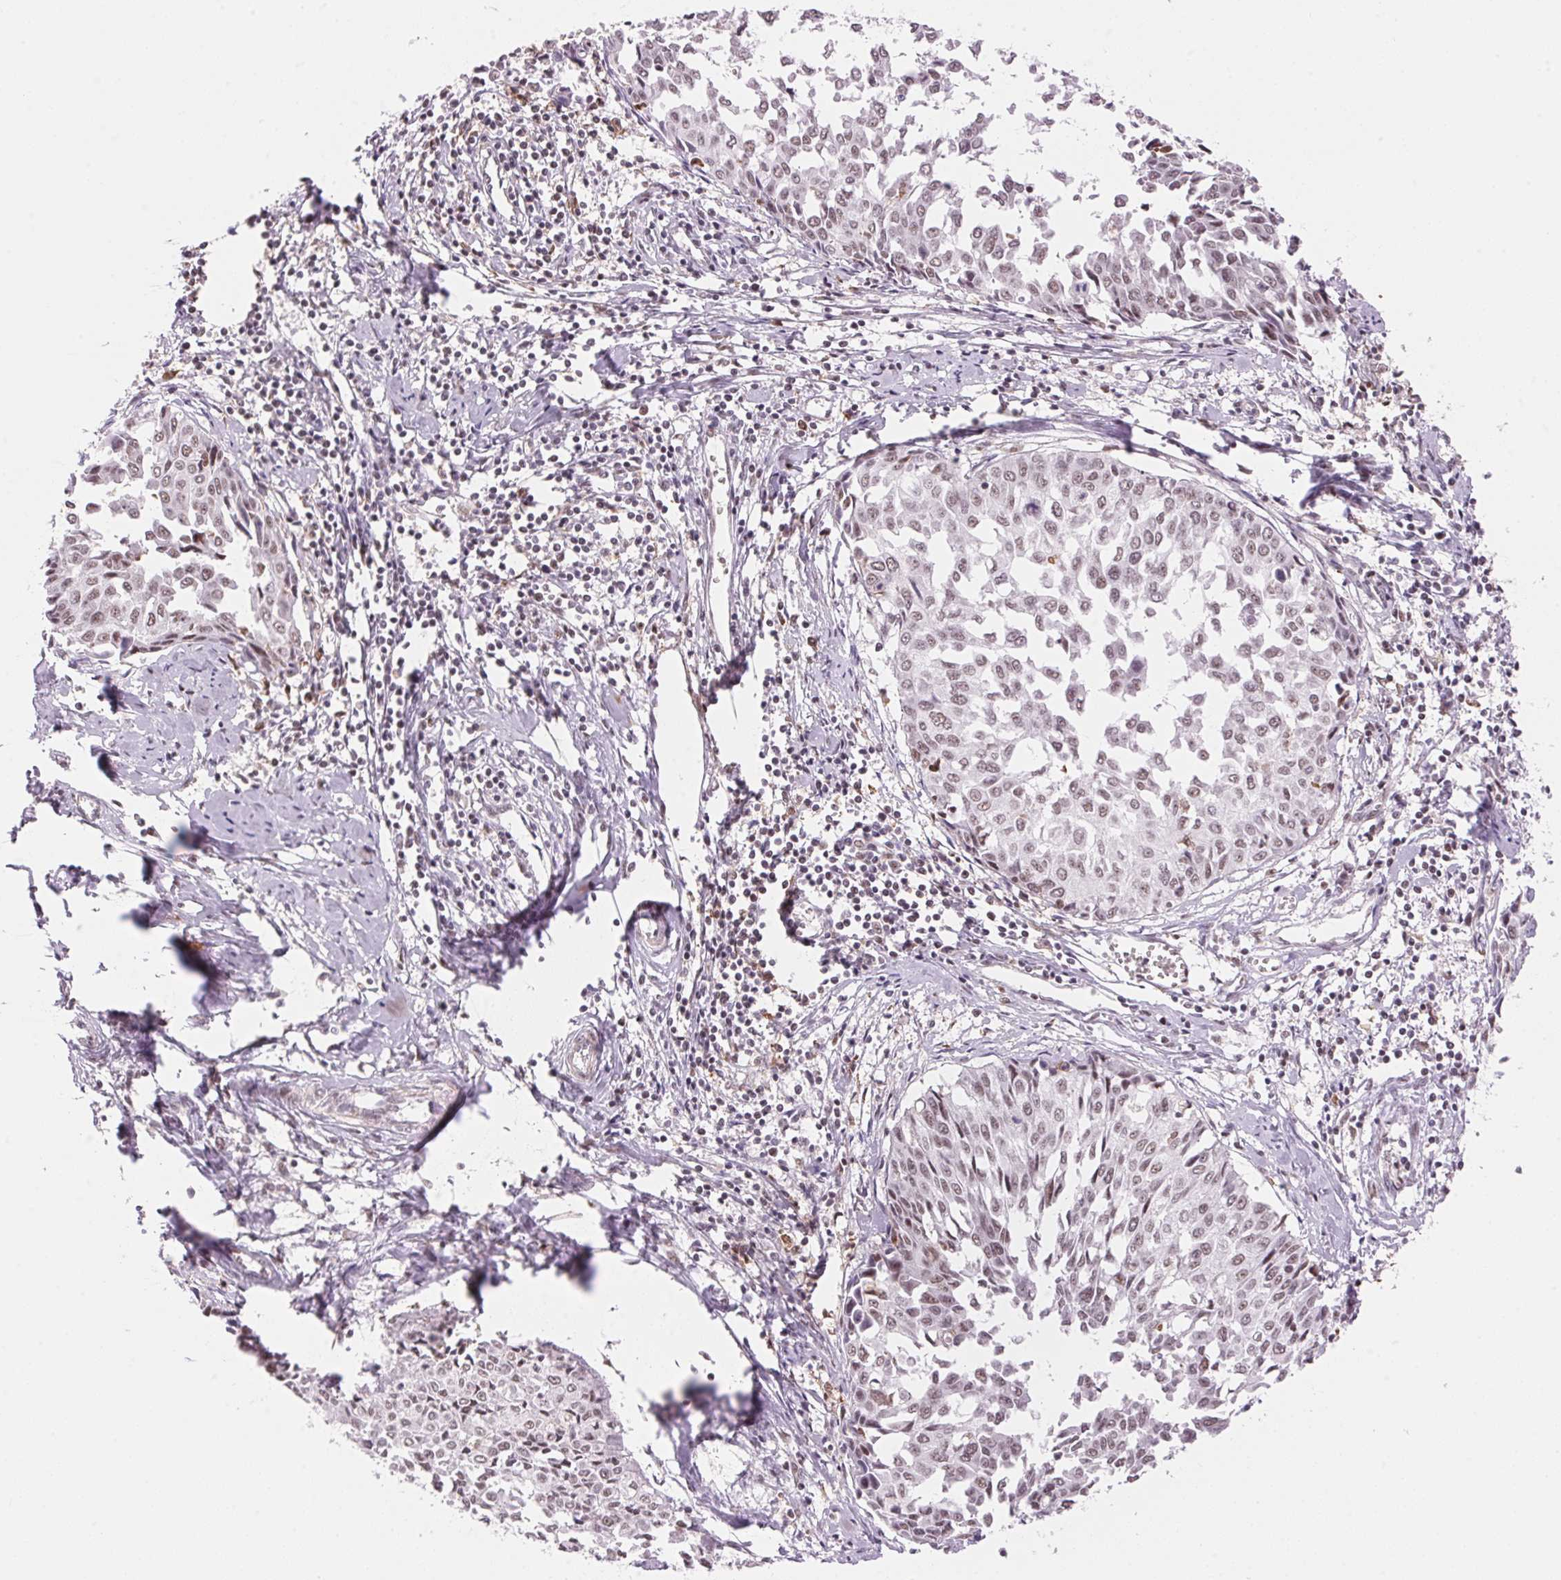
{"staining": {"intensity": "weak", "quantity": "25%-75%", "location": "nuclear"}, "tissue": "cervical cancer", "cell_type": "Tumor cells", "image_type": "cancer", "snomed": [{"axis": "morphology", "description": "Squamous cell carcinoma, NOS"}, {"axis": "topography", "description": "Cervix"}], "caption": "Human cervical cancer stained with a brown dye displays weak nuclear positive expression in about 25%-75% of tumor cells.", "gene": "HNRNPDL", "patient": {"sex": "female", "age": 50}}